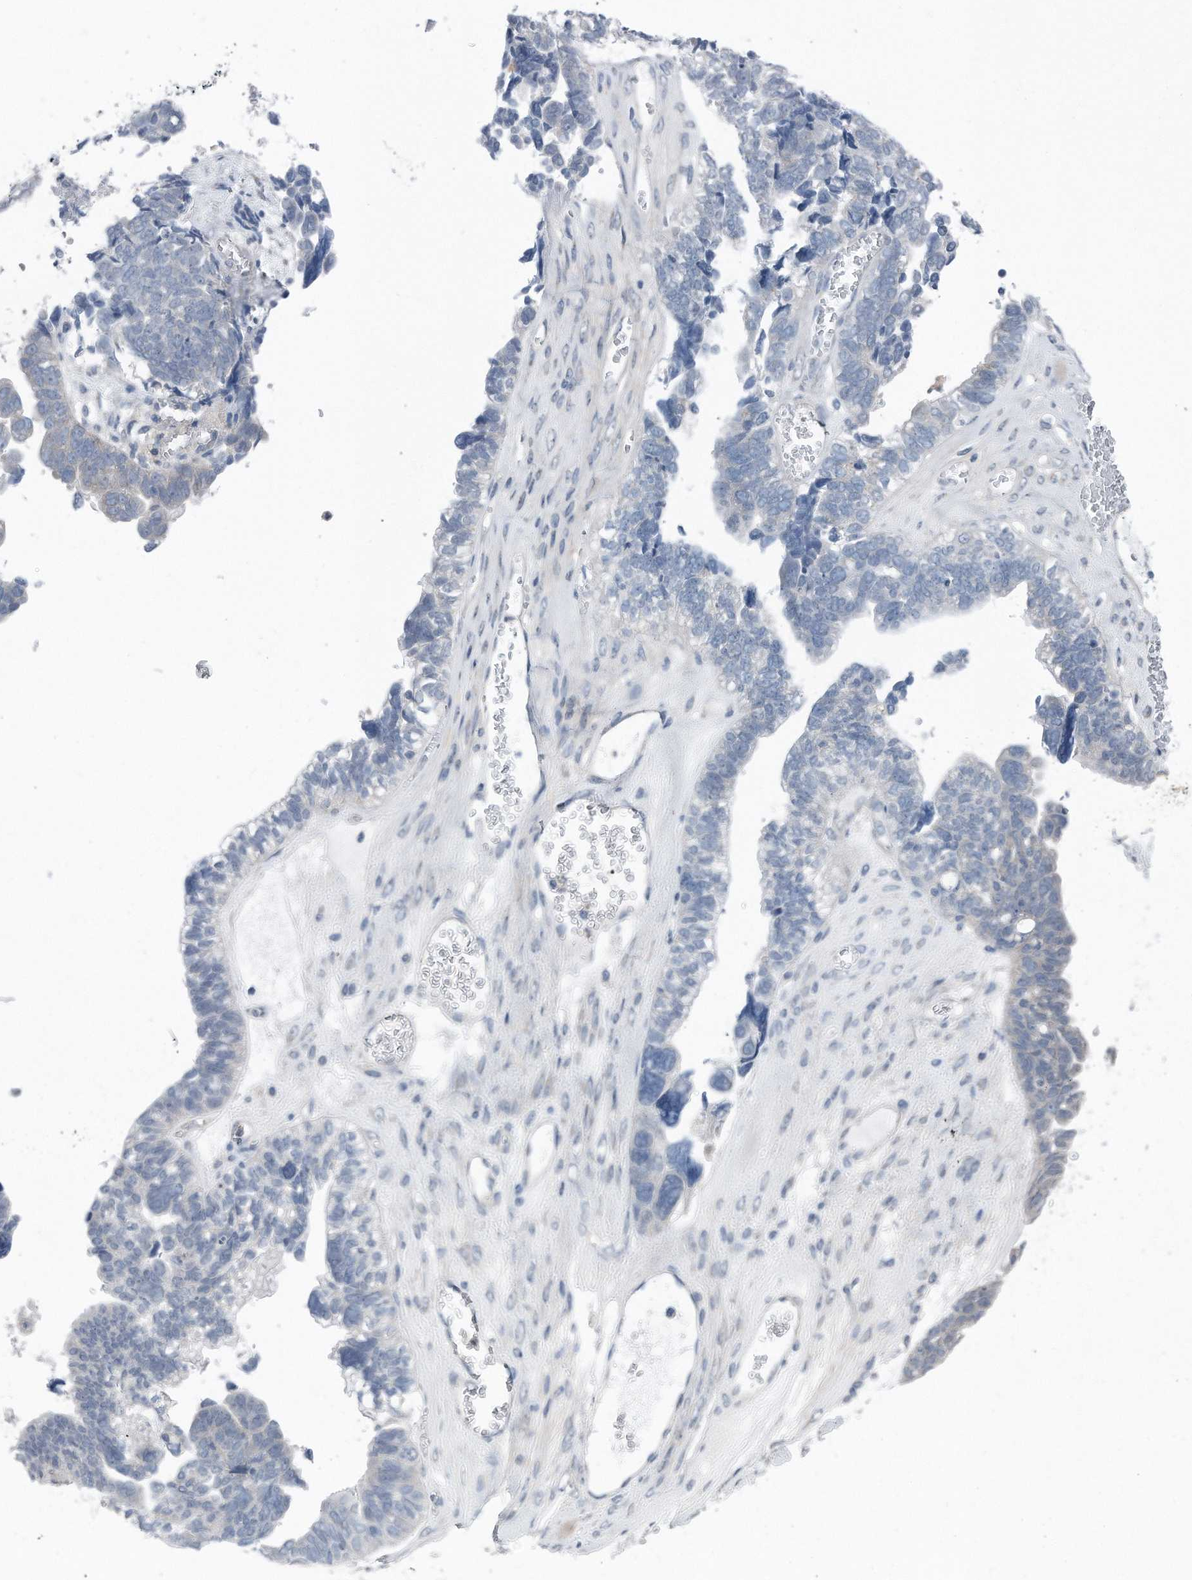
{"staining": {"intensity": "negative", "quantity": "none", "location": "none"}, "tissue": "ovarian cancer", "cell_type": "Tumor cells", "image_type": "cancer", "snomed": [{"axis": "morphology", "description": "Cystadenocarcinoma, serous, NOS"}, {"axis": "topography", "description": "Ovary"}], "caption": "The histopathology image displays no staining of tumor cells in ovarian serous cystadenocarcinoma. (DAB (3,3'-diaminobenzidine) immunohistochemistry (IHC) visualized using brightfield microscopy, high magnification).", "gene": "YRDC", "patient": {"sex": "female", "age": 79}}